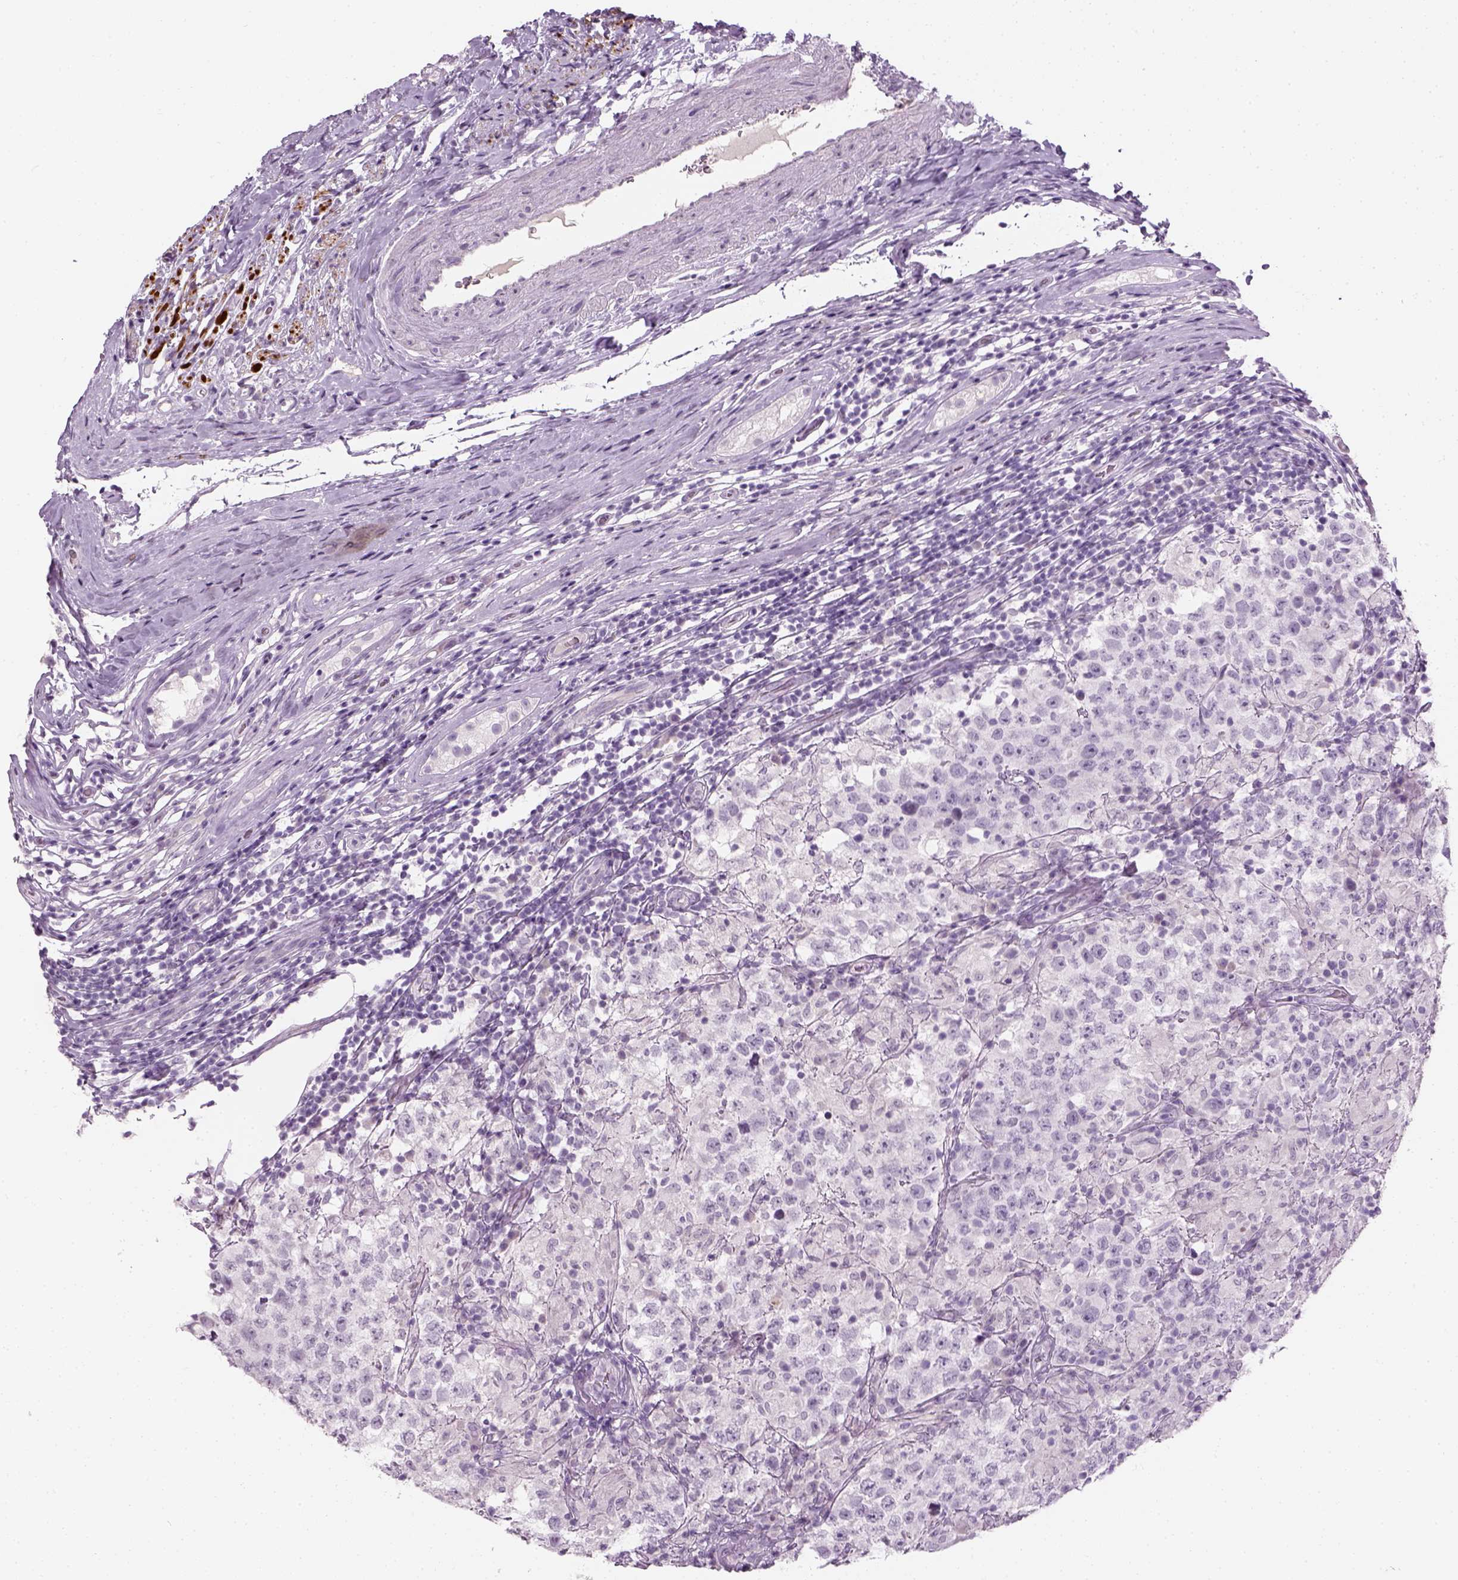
{"staining": {"intensity": "negative", "quantity": "none", "location": "none"}, "tissue": "testis cancer", "cell_type": "Tumor cells", "image_type": "cancer", "snomed": [{"axis": "morphology", "description": "Seminoma, NOS"}, {"axis": "morphology", "description": "Carcinoma, Embryonal, NOS"}, {"axis": "topography", "description": "Testis"}], "caption": "This is a image of immunohistochemistry staining of testis seminoma, which shows no expression in tumor cells.", "gene": "TH", "patient": {"sex": "male", "age": 41}}